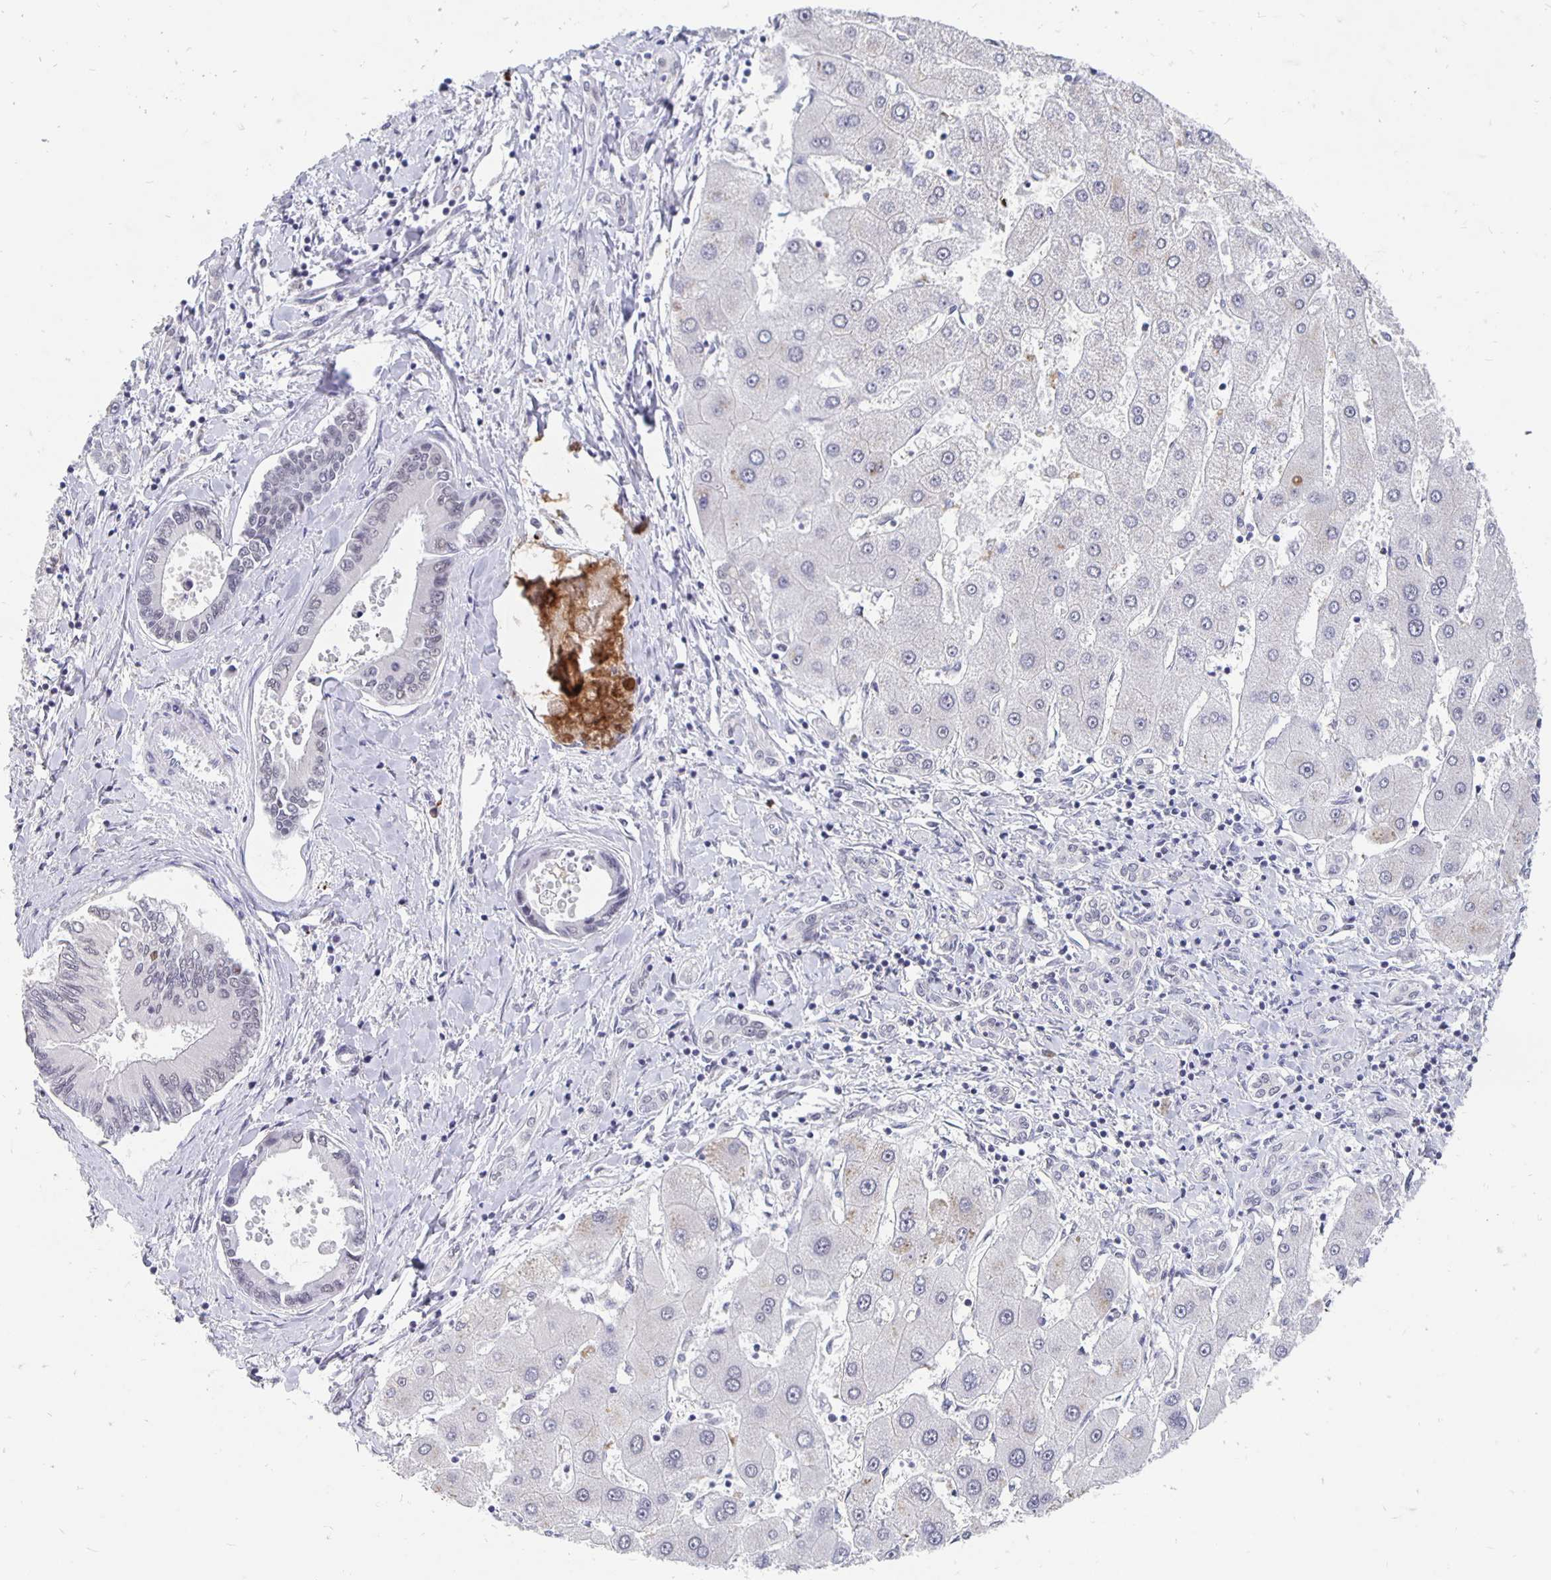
{"staining": {"intensity": "weak", "quantity": "<25%", "location": "nuclear"}, "tissue": "liver cancer", "cell_type": "Tumor cells", "image_type": "cancer", "snomed": [{"axis": "morphology", "description": "Cholangiocarcinoma"}, {"axis": "topography", "description": "Liver"}], "caption": "Tumor cells are negative for protein expression in human liver cancer.", "gene": "ZNF691", "patient": {"sex": "male", "age": 66}}